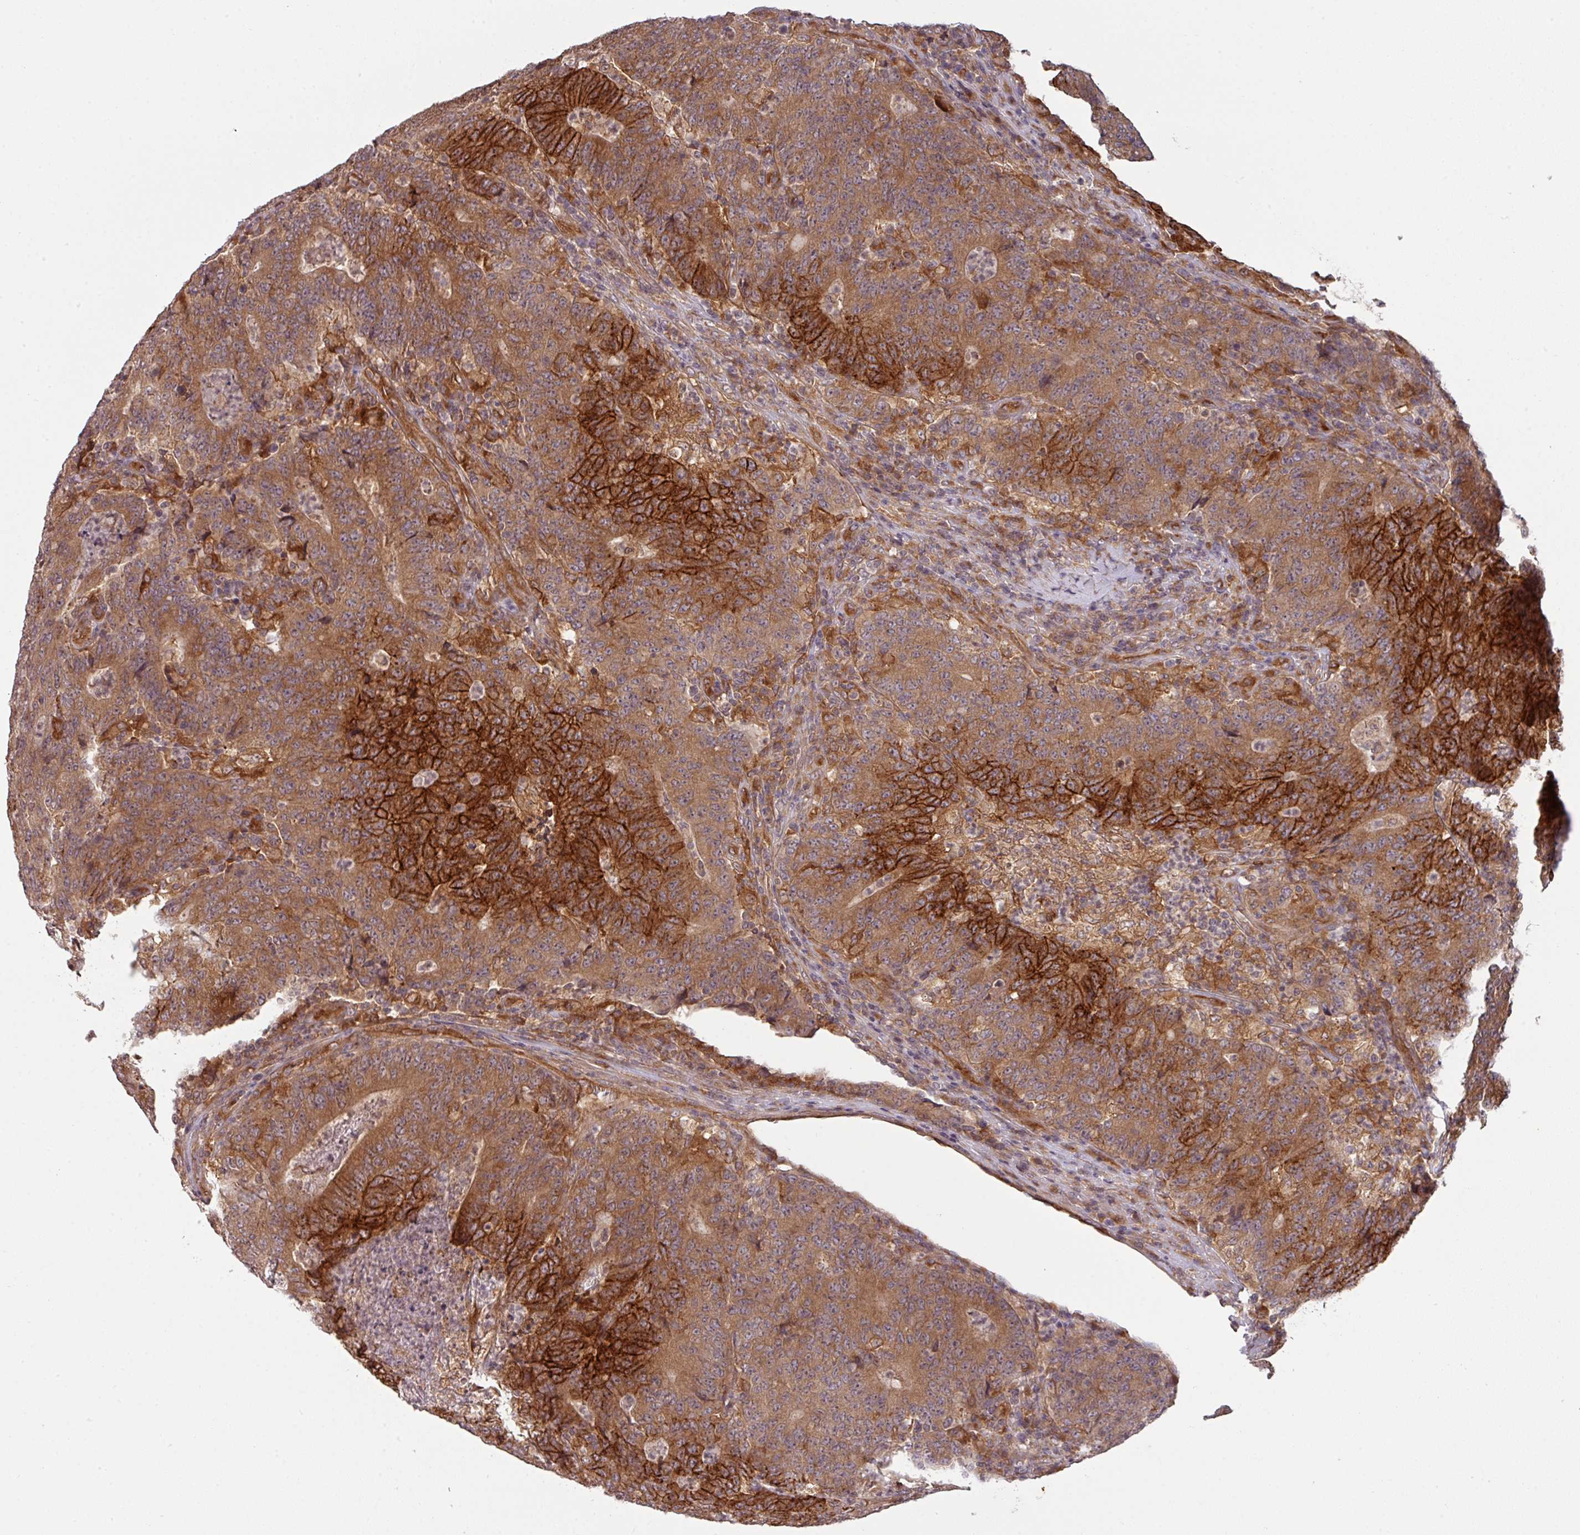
{"staining": {"intensity": "strong", "quantity": ">75%", "location": "cytoplasmic/membranous"}, "tissue": "colorectal cancer", "cell_type": "Tumor cells", "image_type": "cancer", "snomed": [{"axis": "morphology", "description": "Adenocarcinoma, NOS"}, {"axis": "topography", "description": "Colon"}], "caption": "This is an image of IHC staining of adenocarcinoma (colorectal), which shows strong positivity in the cytoplasmic/membranous of tumor cells.", "gene": "CYFIP2", "patient": {"sex": "female", "age": 75}}